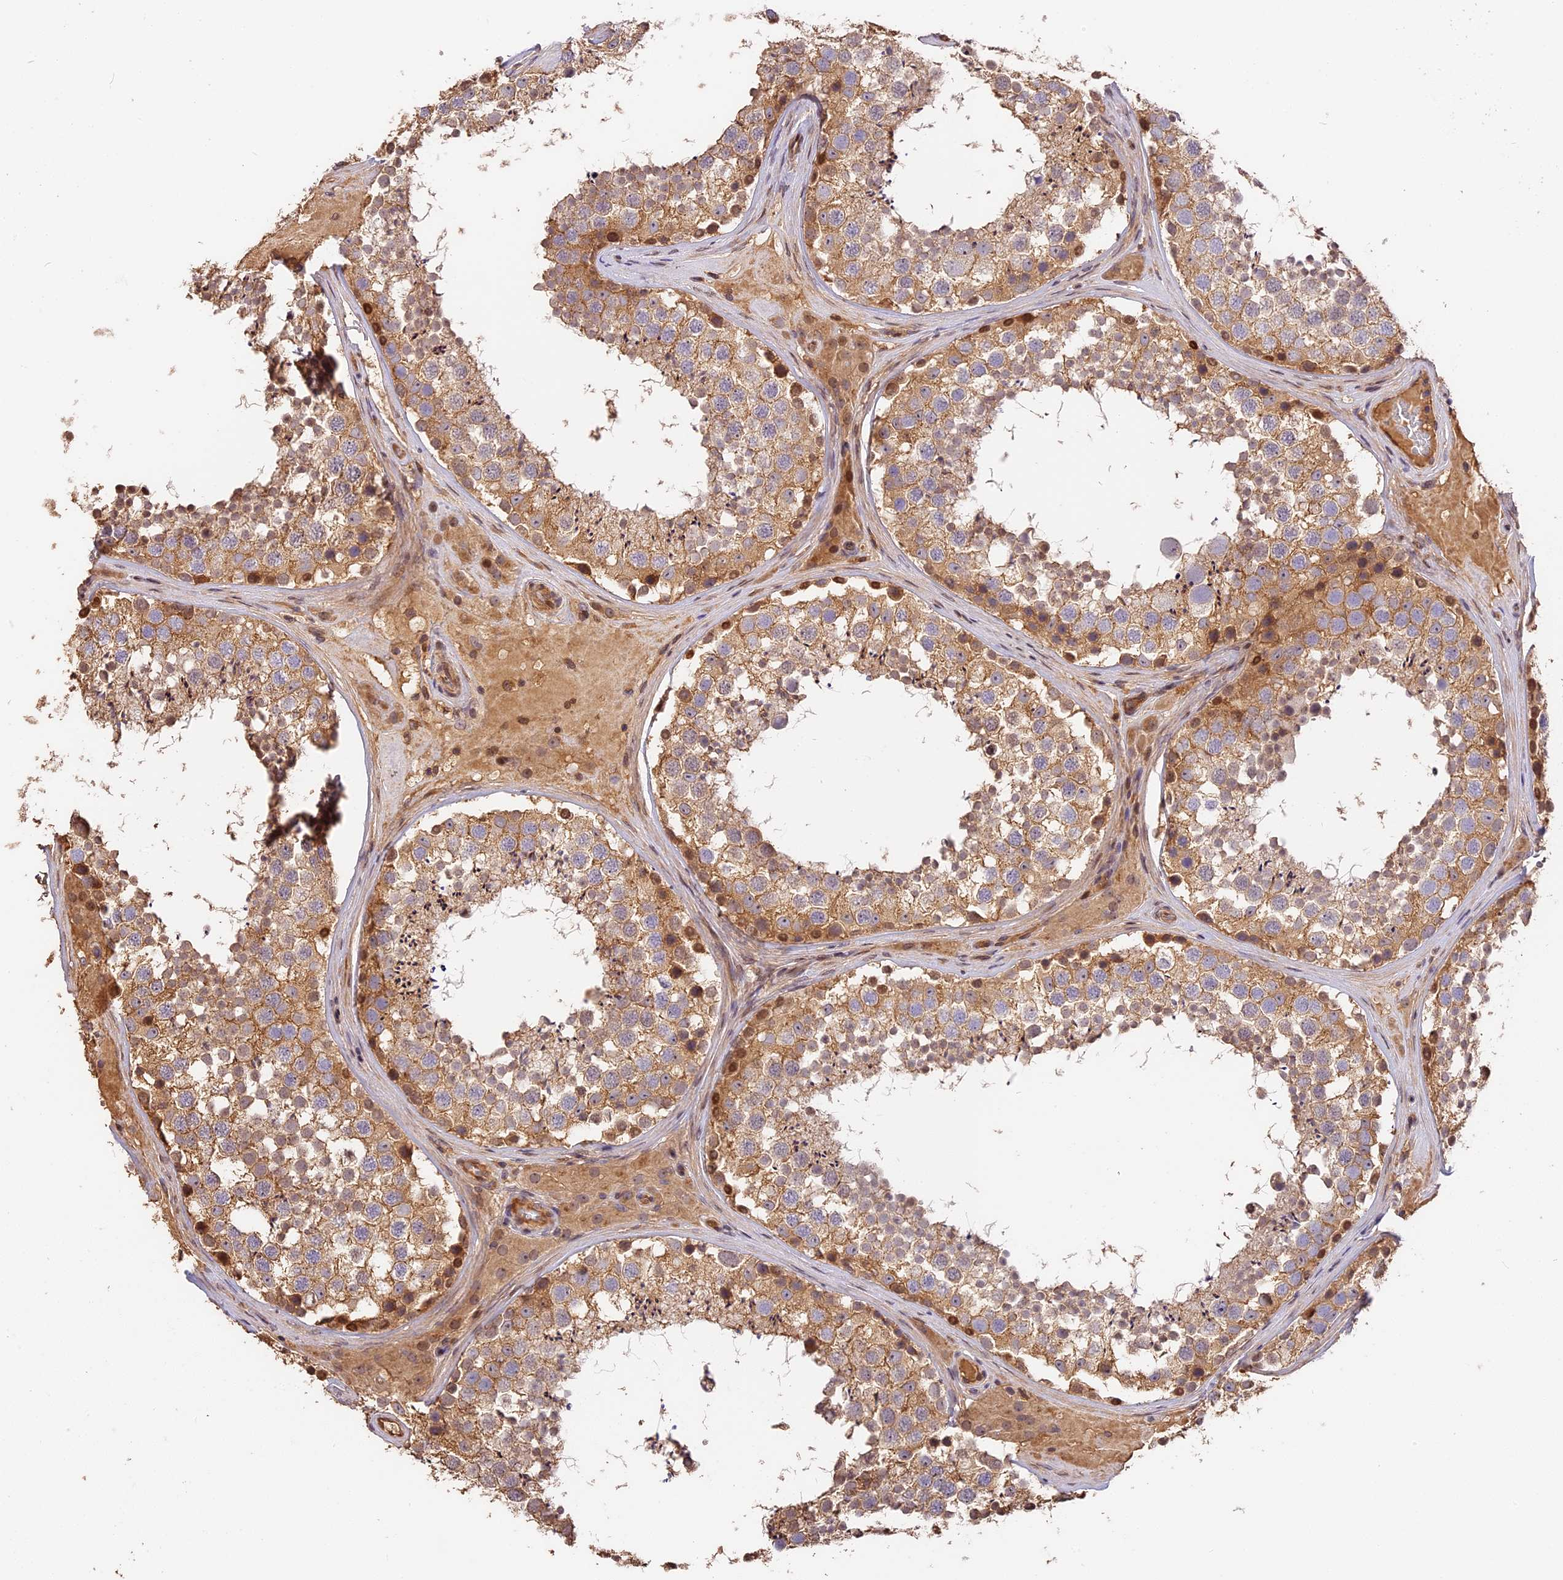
{"staining": {"intensity": "moderate", "quantity": ">75%", "location": "cytoplasmic/membranous"}, "tissue": "testis", "cell_type": "Cells in seminiferous ducts", "image_type": "normal", "snomed": [{"axis": "morphology", "description": "Normal tissue, NOS"}, {"axis": "topography", "description": "Testis"}], "caption": "High-magnification brightfield microscopy of benign testis stained with DAB (3,3'-diaminobenzidine) (brown) and counterstained with hematoxylin (blue). cells in seminiferous ducts exhibit moderate cytoplasmic/membranous expression is present in approximately>75% of cells. The protein of interest is stained brown, and the nuclei are stained in blue (DAB (3,3'-diaminobenzidine) IHC with brightfield microscopy, high magnification).", "gene": "ARHGAP17", "patient": {"sex": "male", "age": 46}}